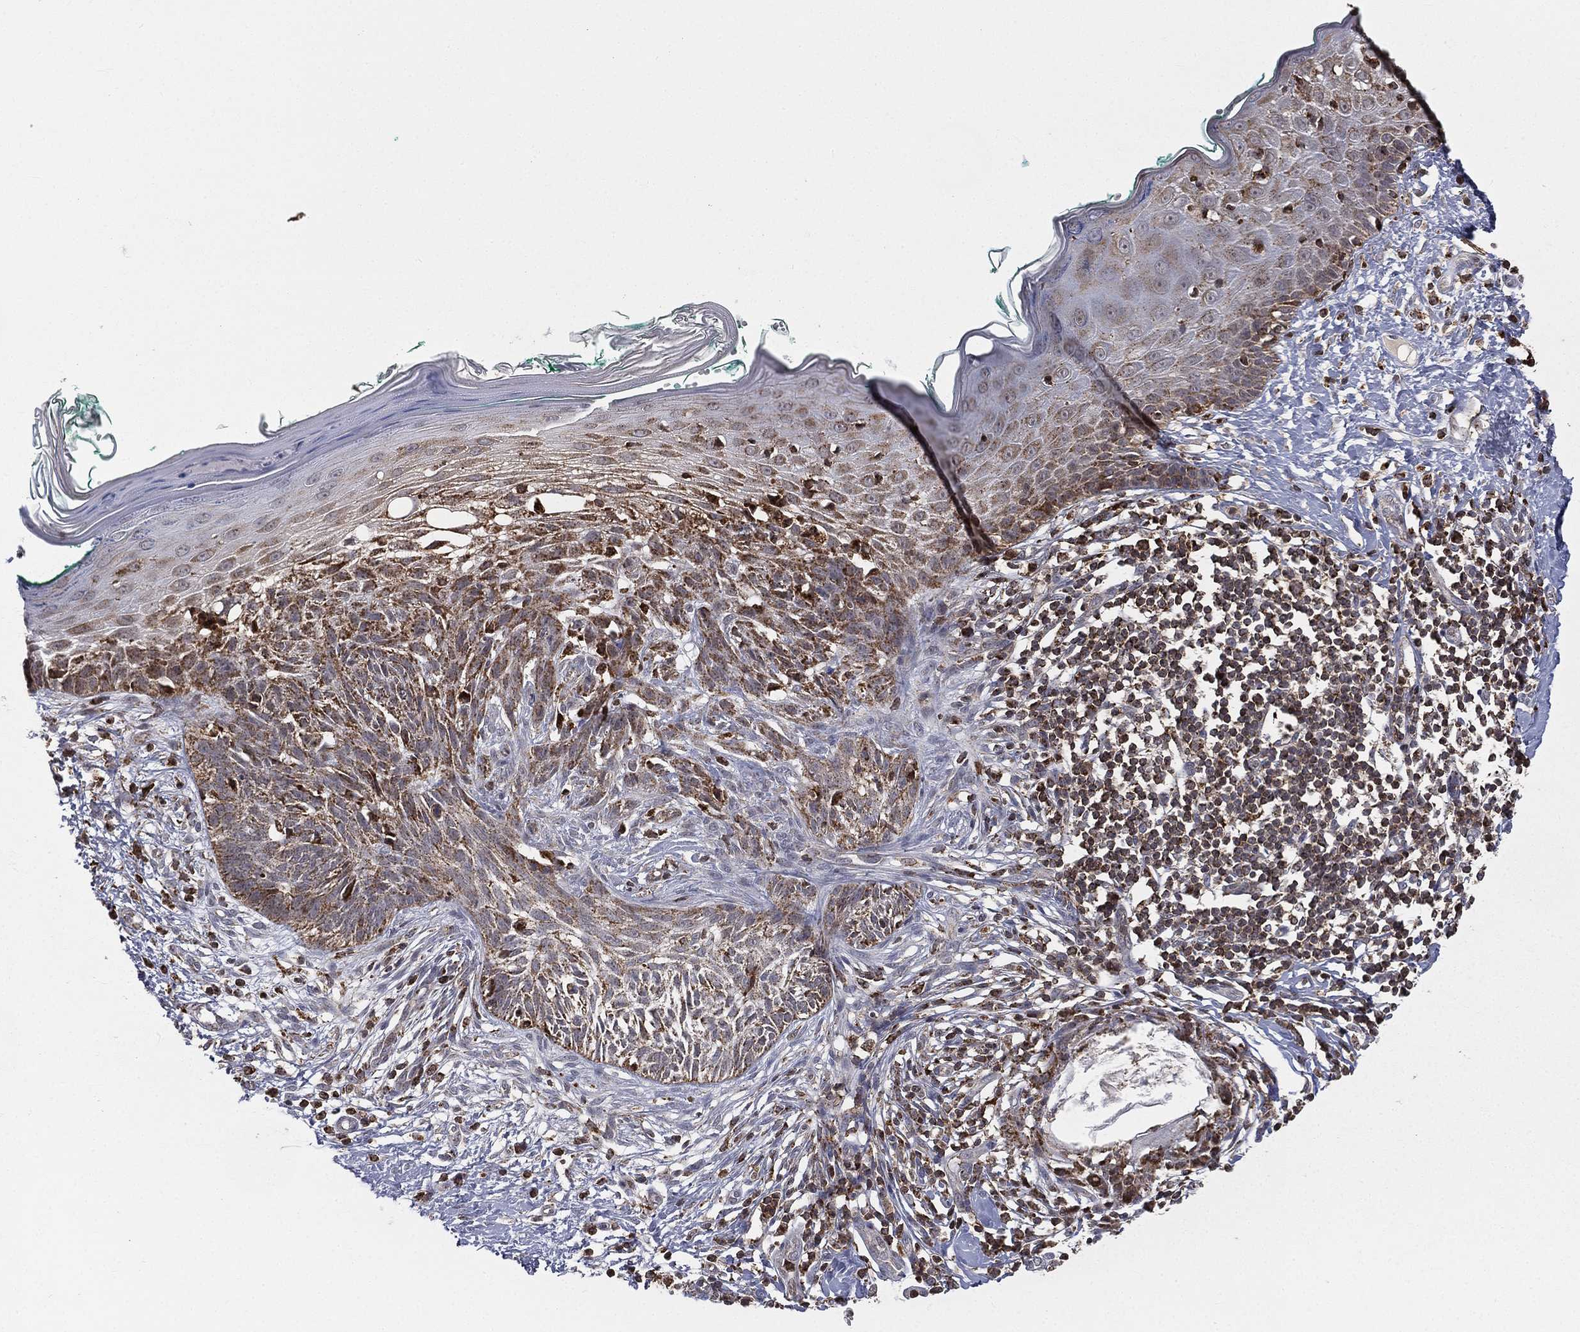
{"staining": {"intensity": "negative", "quantity": "none", "location": "none"}, "tissue": "skin", "cell_type": "Fibroblasts", "image_type": "normal", "snomed": [{"axis": "morphology", "description": "Normal tissue, NOS"}, {"axis": "morphology", "description": "Basal cell carcinoma"}, {"axis": "topography", "description": "Skin"}], "caption": "Immunohistochemistry micrograph of normal skin: human skin stained with DAB exhibits no significant protein staining in fibroblasts.", "gene": "RIN3", "patient": {"sex": "male", "age": 33}}